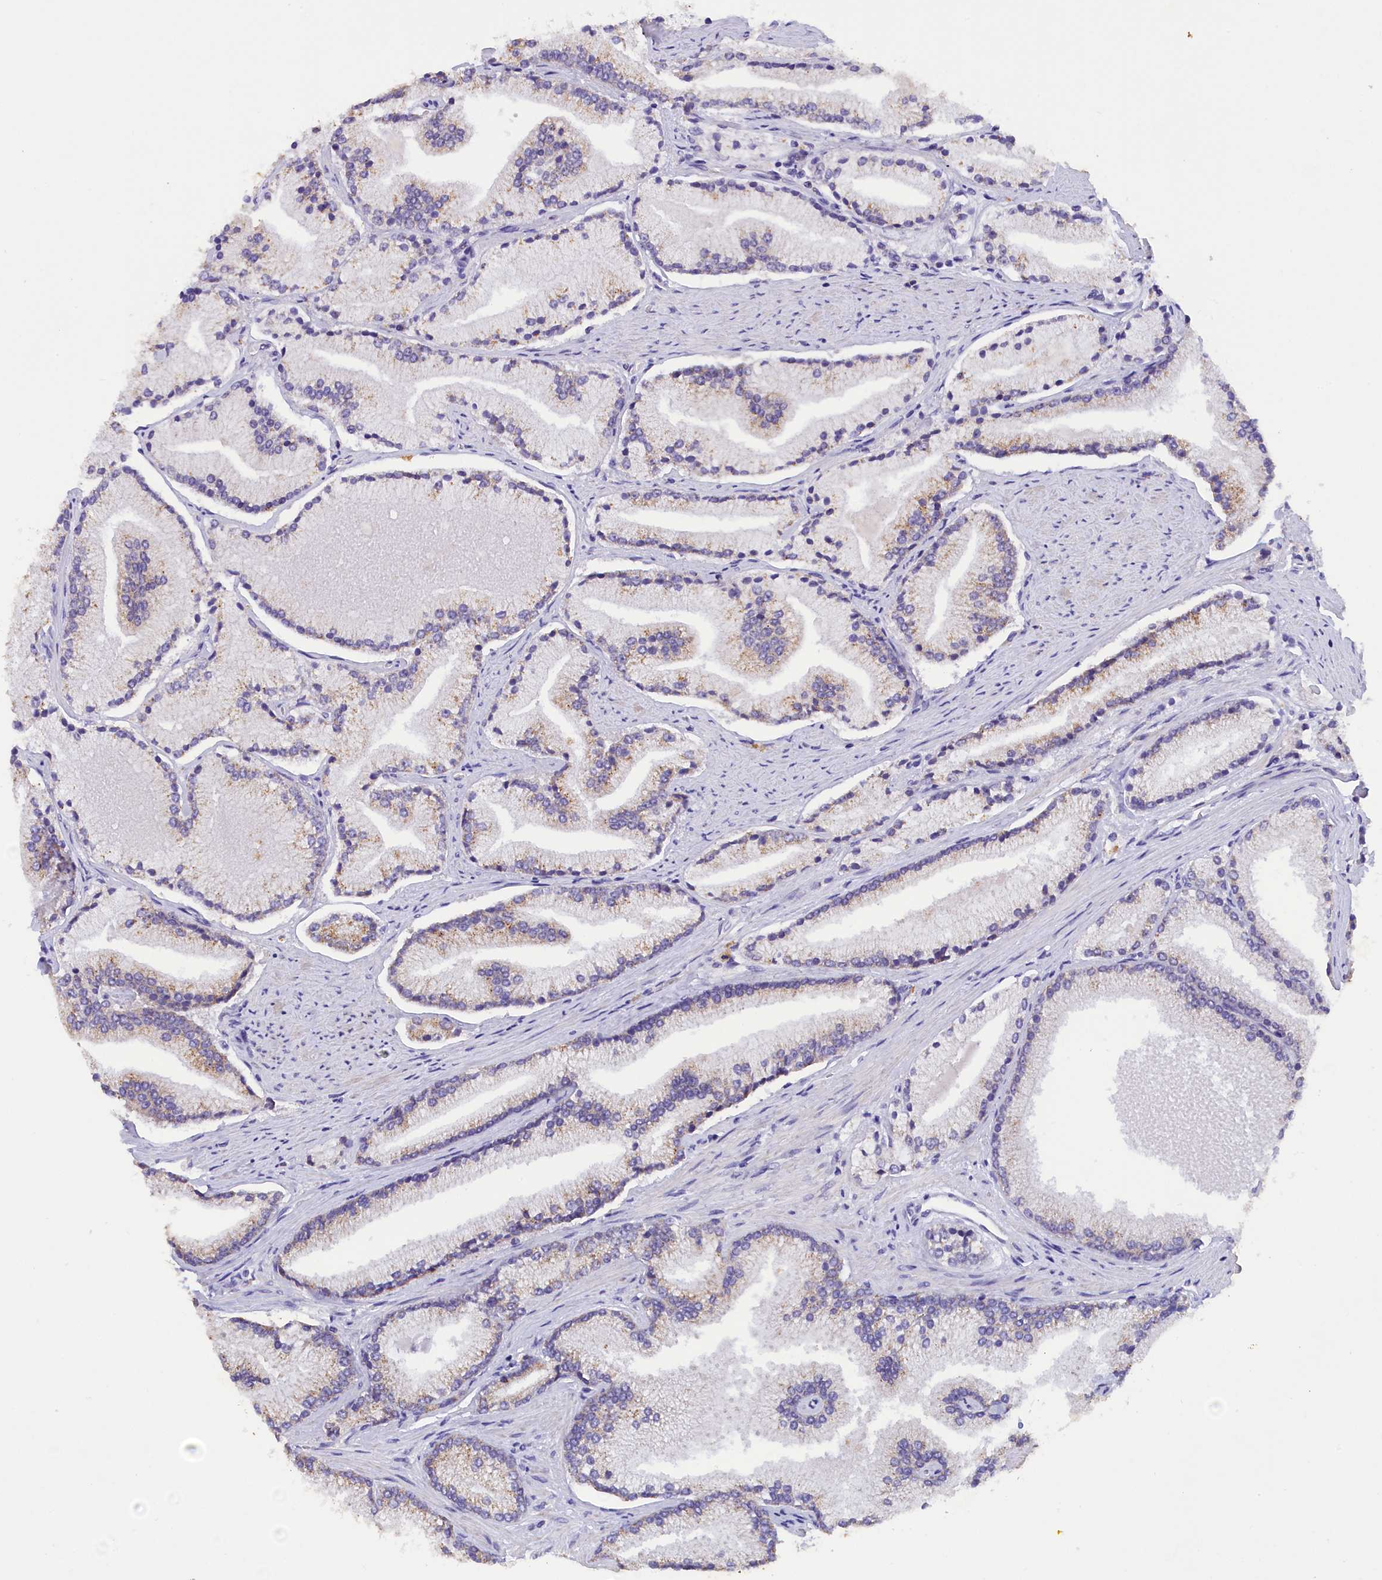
{"staining": {"intensity": "weak", "quantity": "25%-75%", "location": "cytoplasmic/membranous"}, "tissue": "prostate cancer", "cell_type": "Tumor cells", "image_type": "cancer", "snomed": [{"axis": "morphology", "description": "Adenocarcinoma, High grade"}, {"axis": "topography", "description": "Prostate"}], "caption": "This is a histology image of immunohistochemistry staining of adenocarcinoma (high-grade) (prostate), which shows weak staining in the cytoplasmic/membranous of tumor cells.", "gene": "PKIA", "patient": {"sex": "male", "age": 67}}